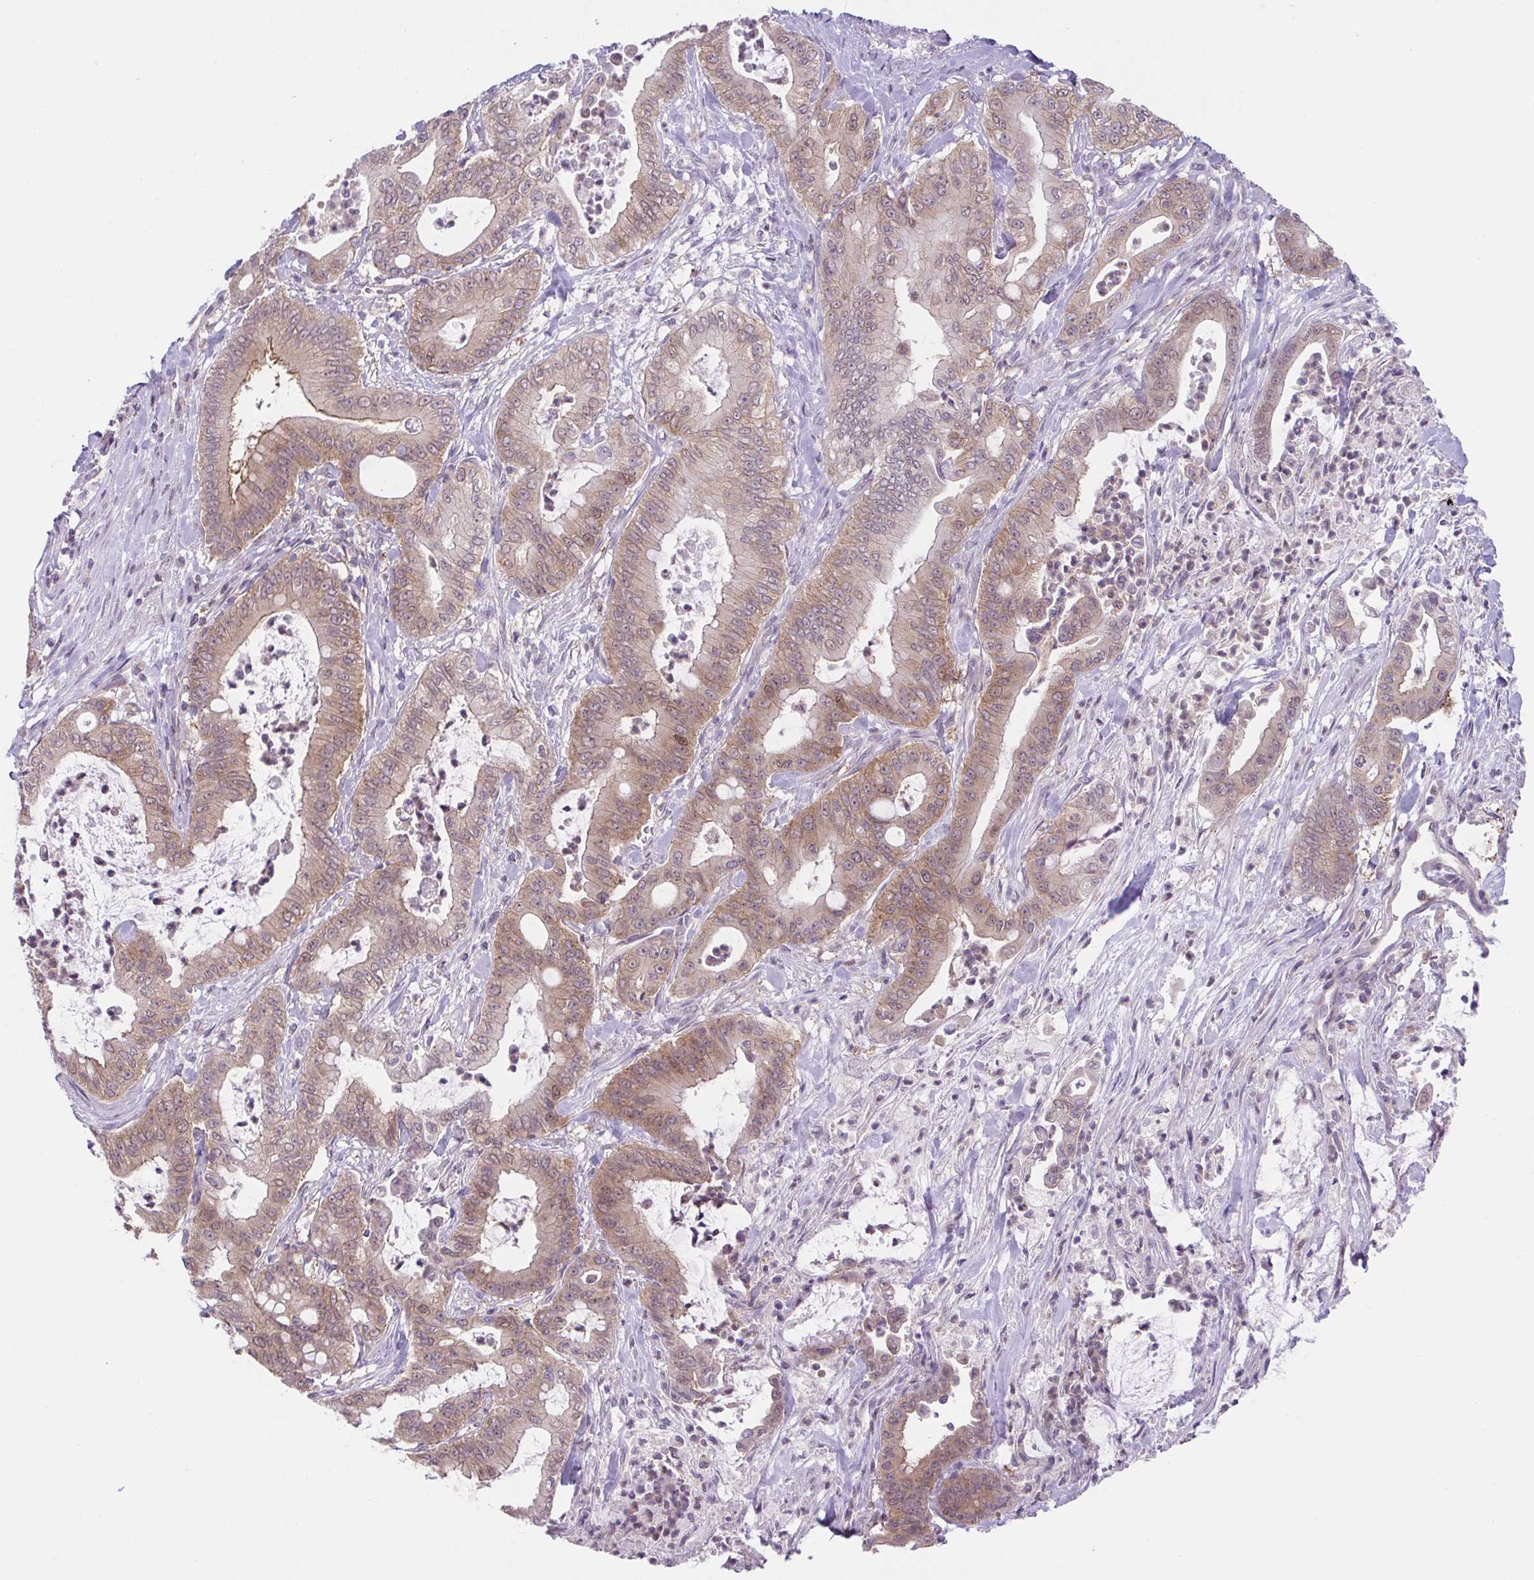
{"staining": {"intensity": "moderate", "quantity": "25%-75%", "location": "cytoplasmic/membranous,nuclear"}, "tissue": "pancreatic cancer", "cell_type": "Tumor cells", "image_type": "cancer", "snomed": [{"axis": "morphology", "description": "Adenocarcinoma, NOS"}, {"axis": "topography", "description": "Pancreas"}], "caption": "Immunohistochemistry (IHC) histopathology image of neoplastic tissue: adenocarcinoma (pancreatic) stained using IHC shows medium levels of moderate protein expression localized specifically in the cytoplasmic/membranous and nuclear of tumor cells, appearing as a cytoplasmic/membranous and nuclear brown color.", "gene": "RALBP1", "patient": {"sex": "male", "age": 71}}